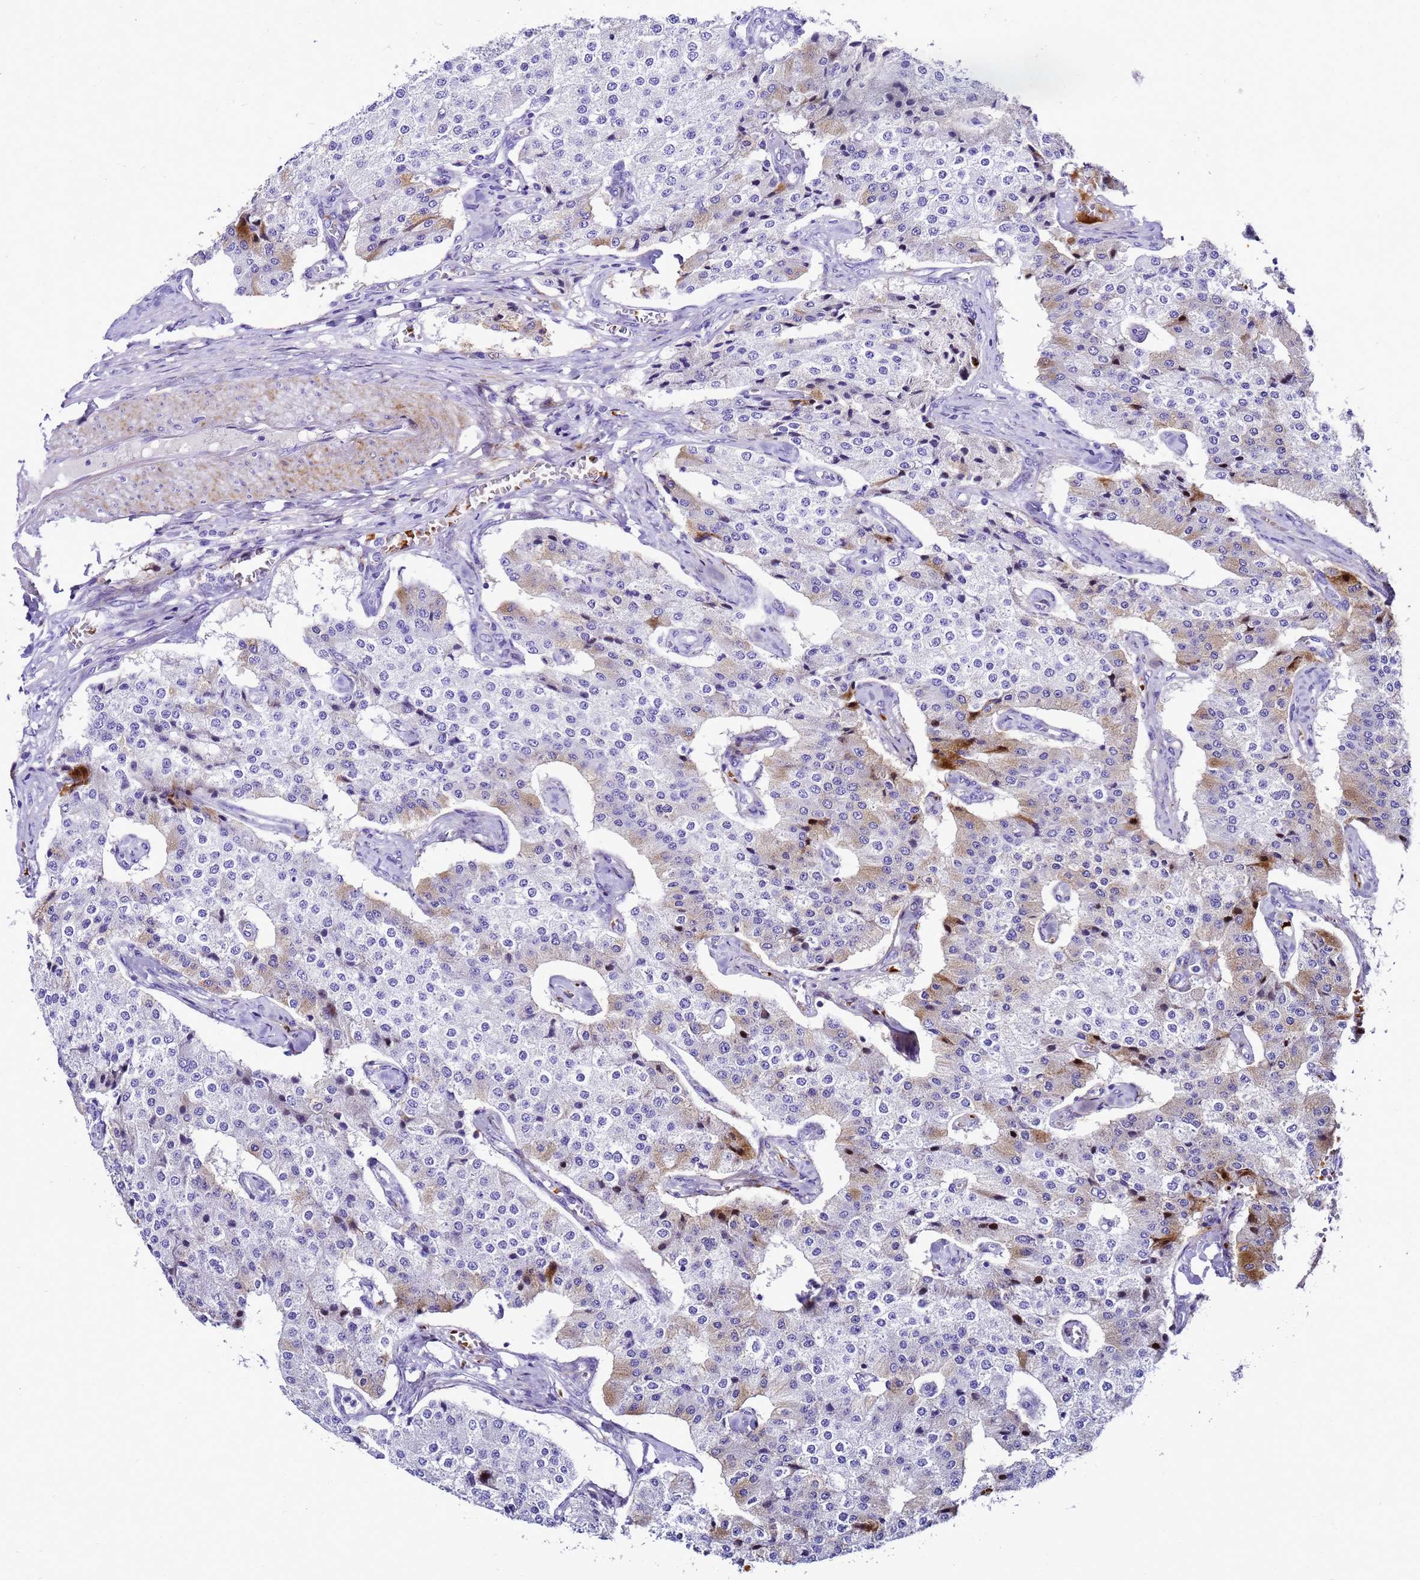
{"staining": {"intensity": "moderate", "quantity": "<25%", "location": "cytoplasmic/membranous"}, "tissue": "carcinoid", "cell_type": "Tumor cells", "image_type": "cancer", "snomed": [{"axis": "morphology", "description": "Carcinoid, malignant, NOS"}, {"axis": "topography", "description": "Colon"}], "caption": "Immunohistochemistry (IHC) of carcinoid (malignant) exhibits low levels of moderate cytoplasmic/membranous expression in approximately <25% of tumor cells.", "gene": "UGT2B10", "patient": {"sex": "female", "age": 52}}